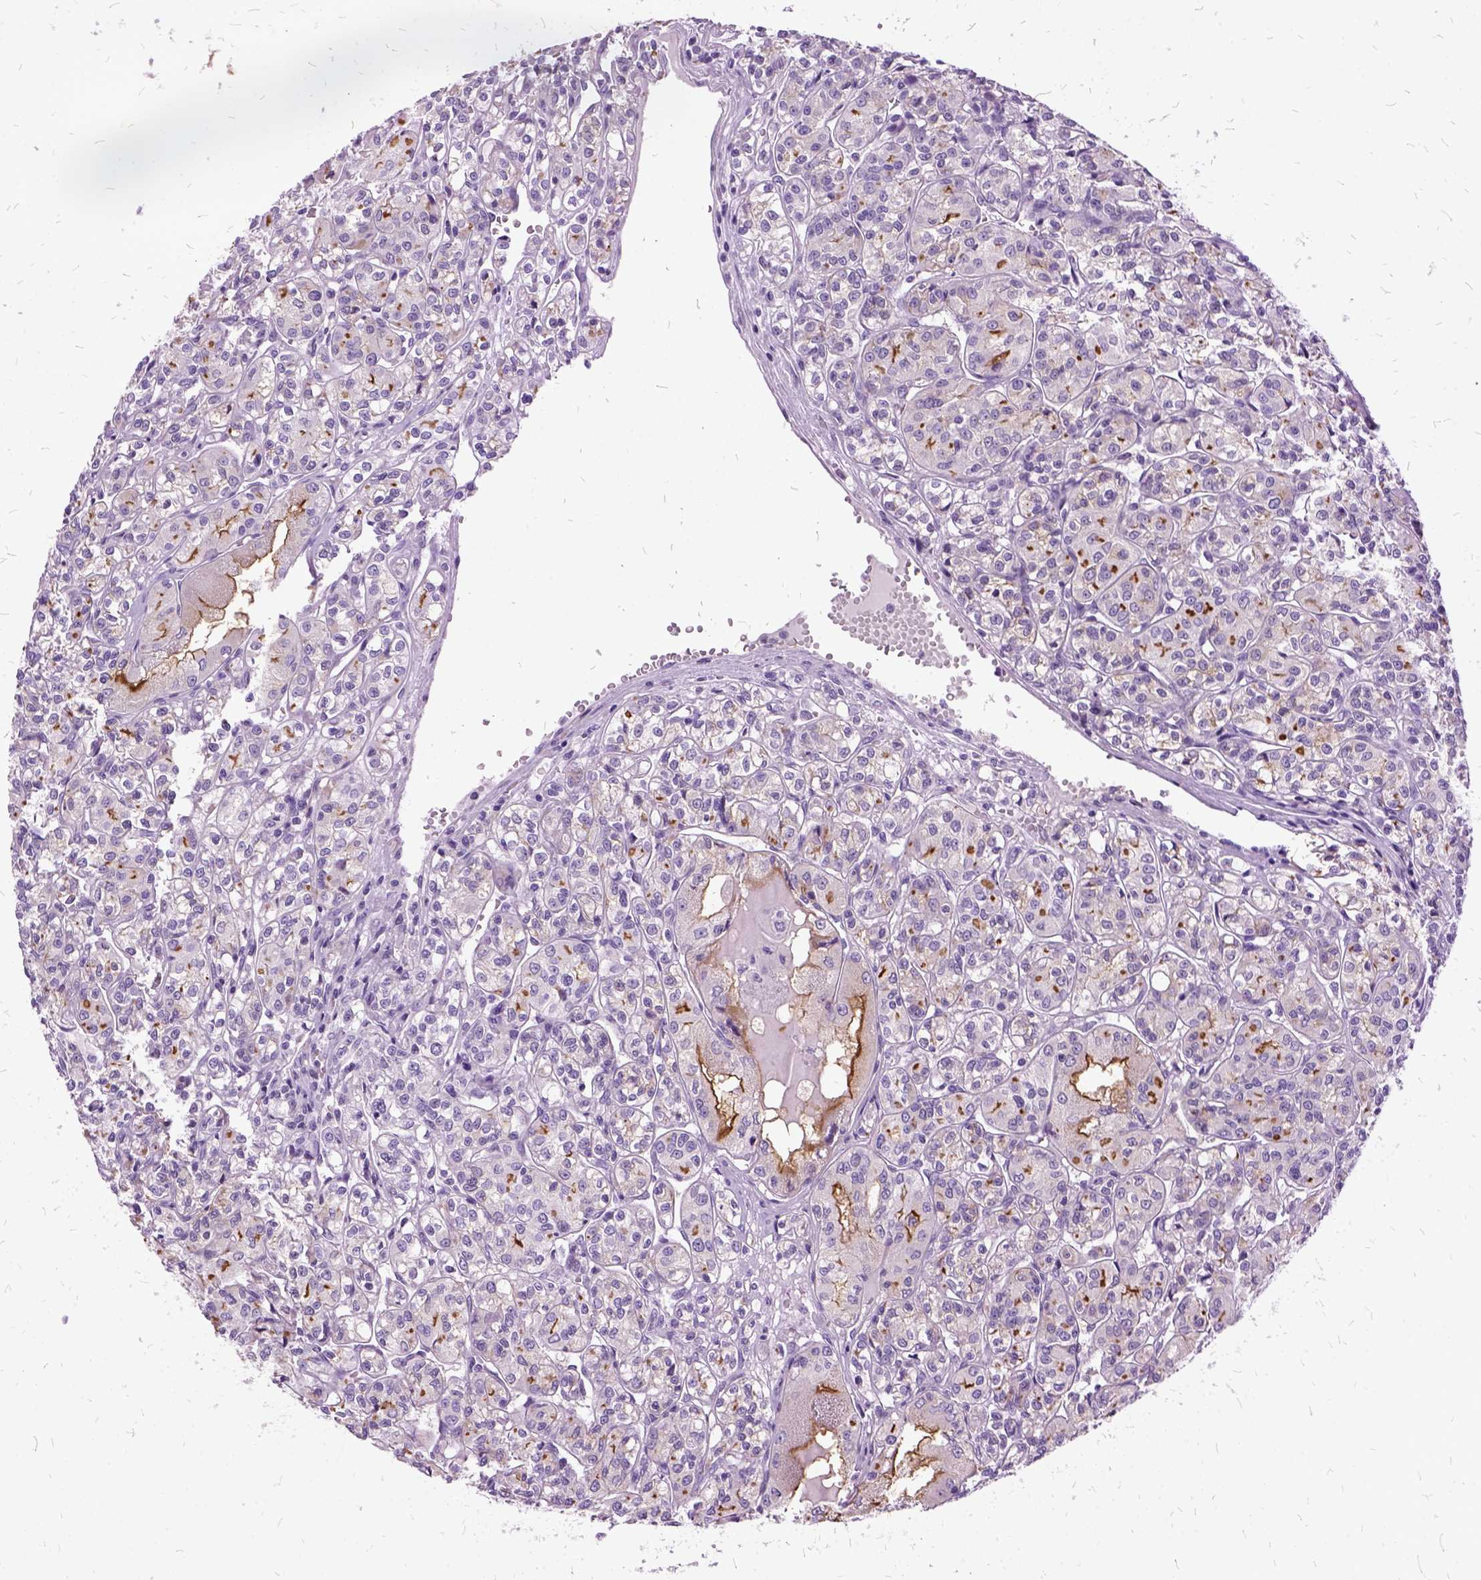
{"staining": {"intensity": "moderate", "quantity": "25%-75%", "location": "cytoplasmic/membranous"}, "tissue": "renal cancer", "cell_type": "Tumor cells", "image_type": "cancer", "snomed": [{"axis": "morphology", "description": "Adenocarcinoma, NOS"}, {"axis": "topography", "description": "Kidney"}], "caption": "Moderate cytoplasmic/membranous expression for a protein is appreciated in approximately 25%-75% of tumor cells of adenocarcinoma (renal) using immunohistochemistry.", "gene": "MME", "patient": {"sex": "male", "age": 36}}